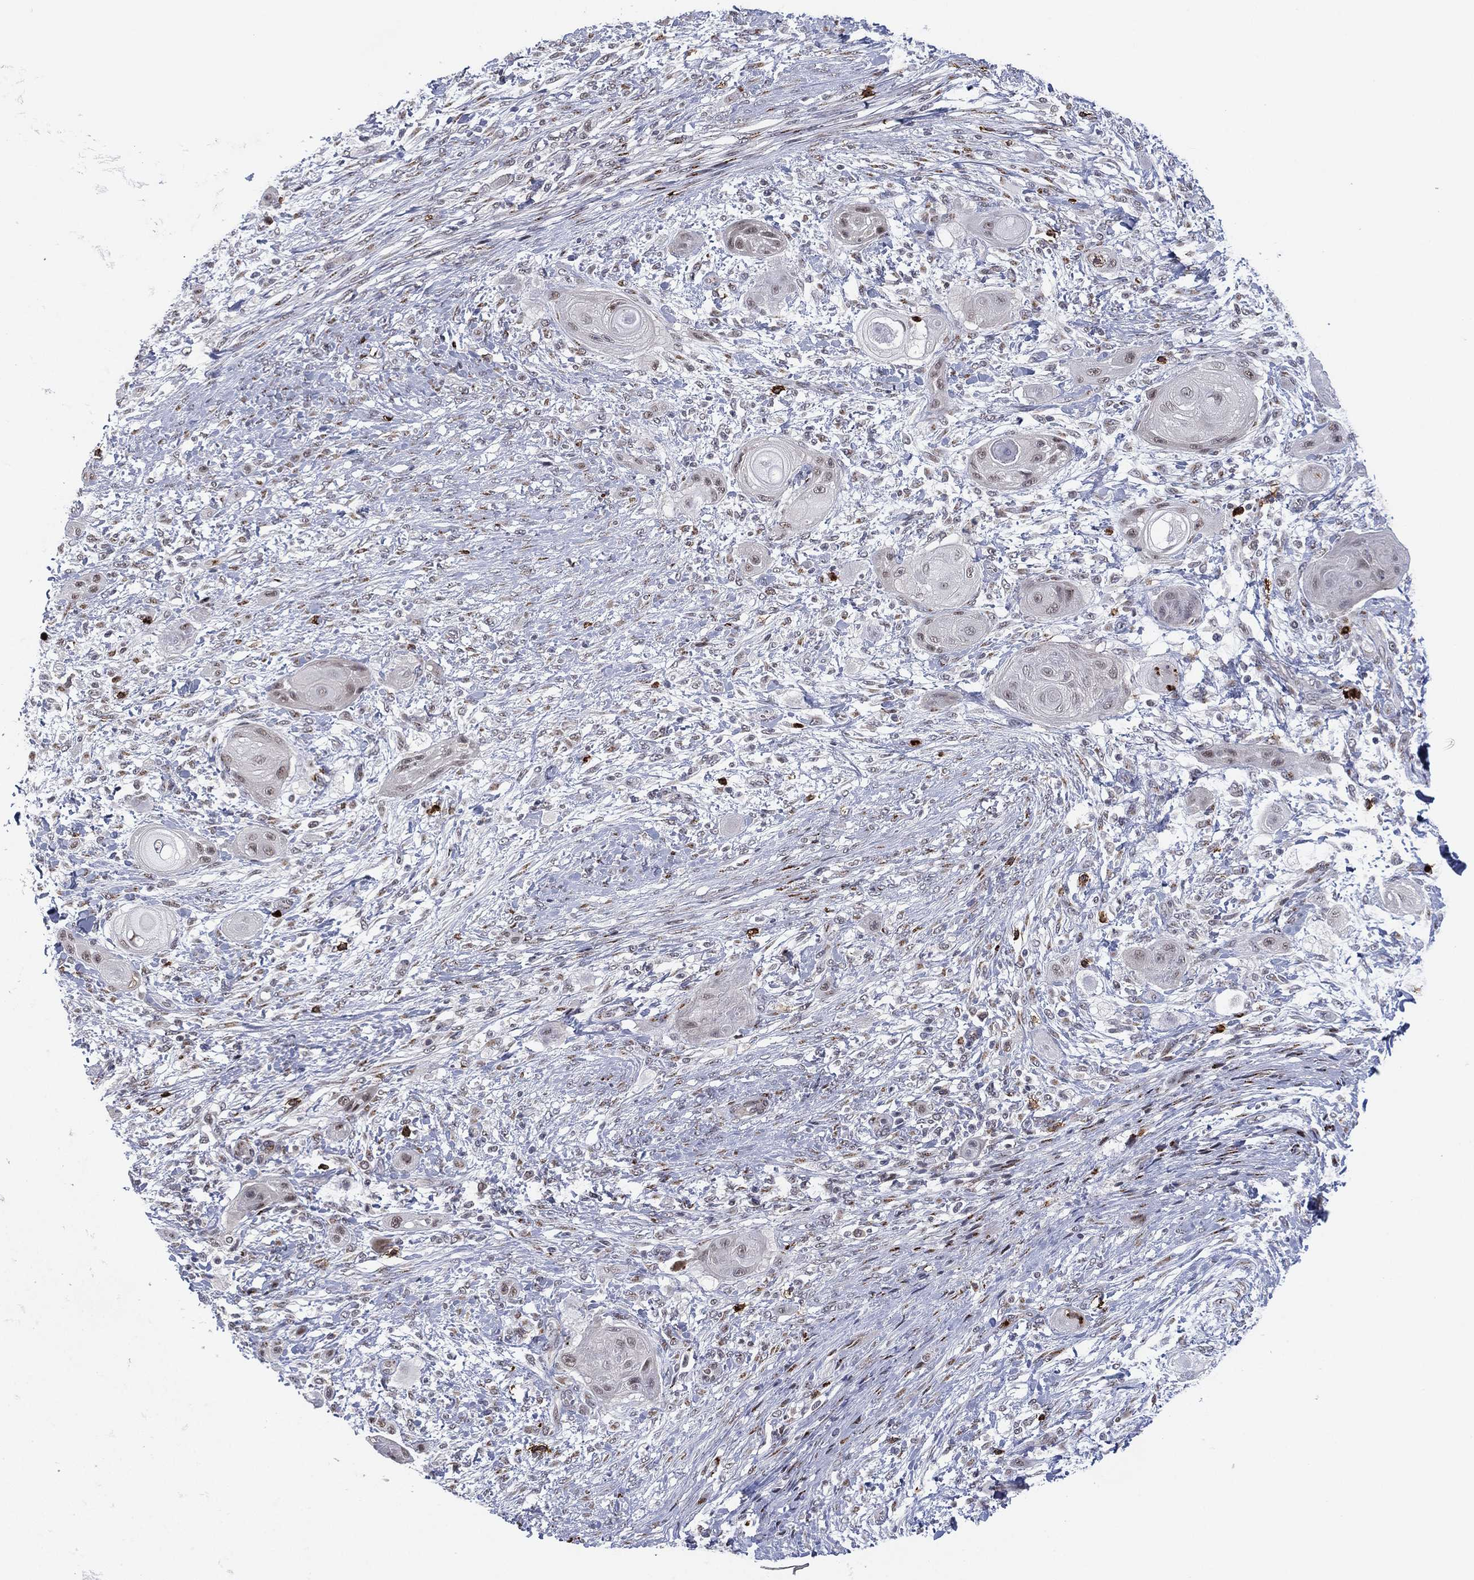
{"staining": {"intensity": "negative", "quantity": "none", "location": "none"}, "tissue": "skin cancer", "cell_type": "Tumor cells", "image_type": "cancer", "snomed": [{"axis": "morphology", "description": "Squamous cell carcinoma, NOS"}, {"axis": "topography", "description": "Skin"}], "caption": "Immunohistochemistry (IHC) histopathology image of skin cancer stained for a protein (brown), which shows no expression in tumor cells. (DAB (3,3'-diaminobenzidine) immunohistochemistry, high magnification).", "gene": "CD177", "patient": {"sex": "male", "age": 62}}